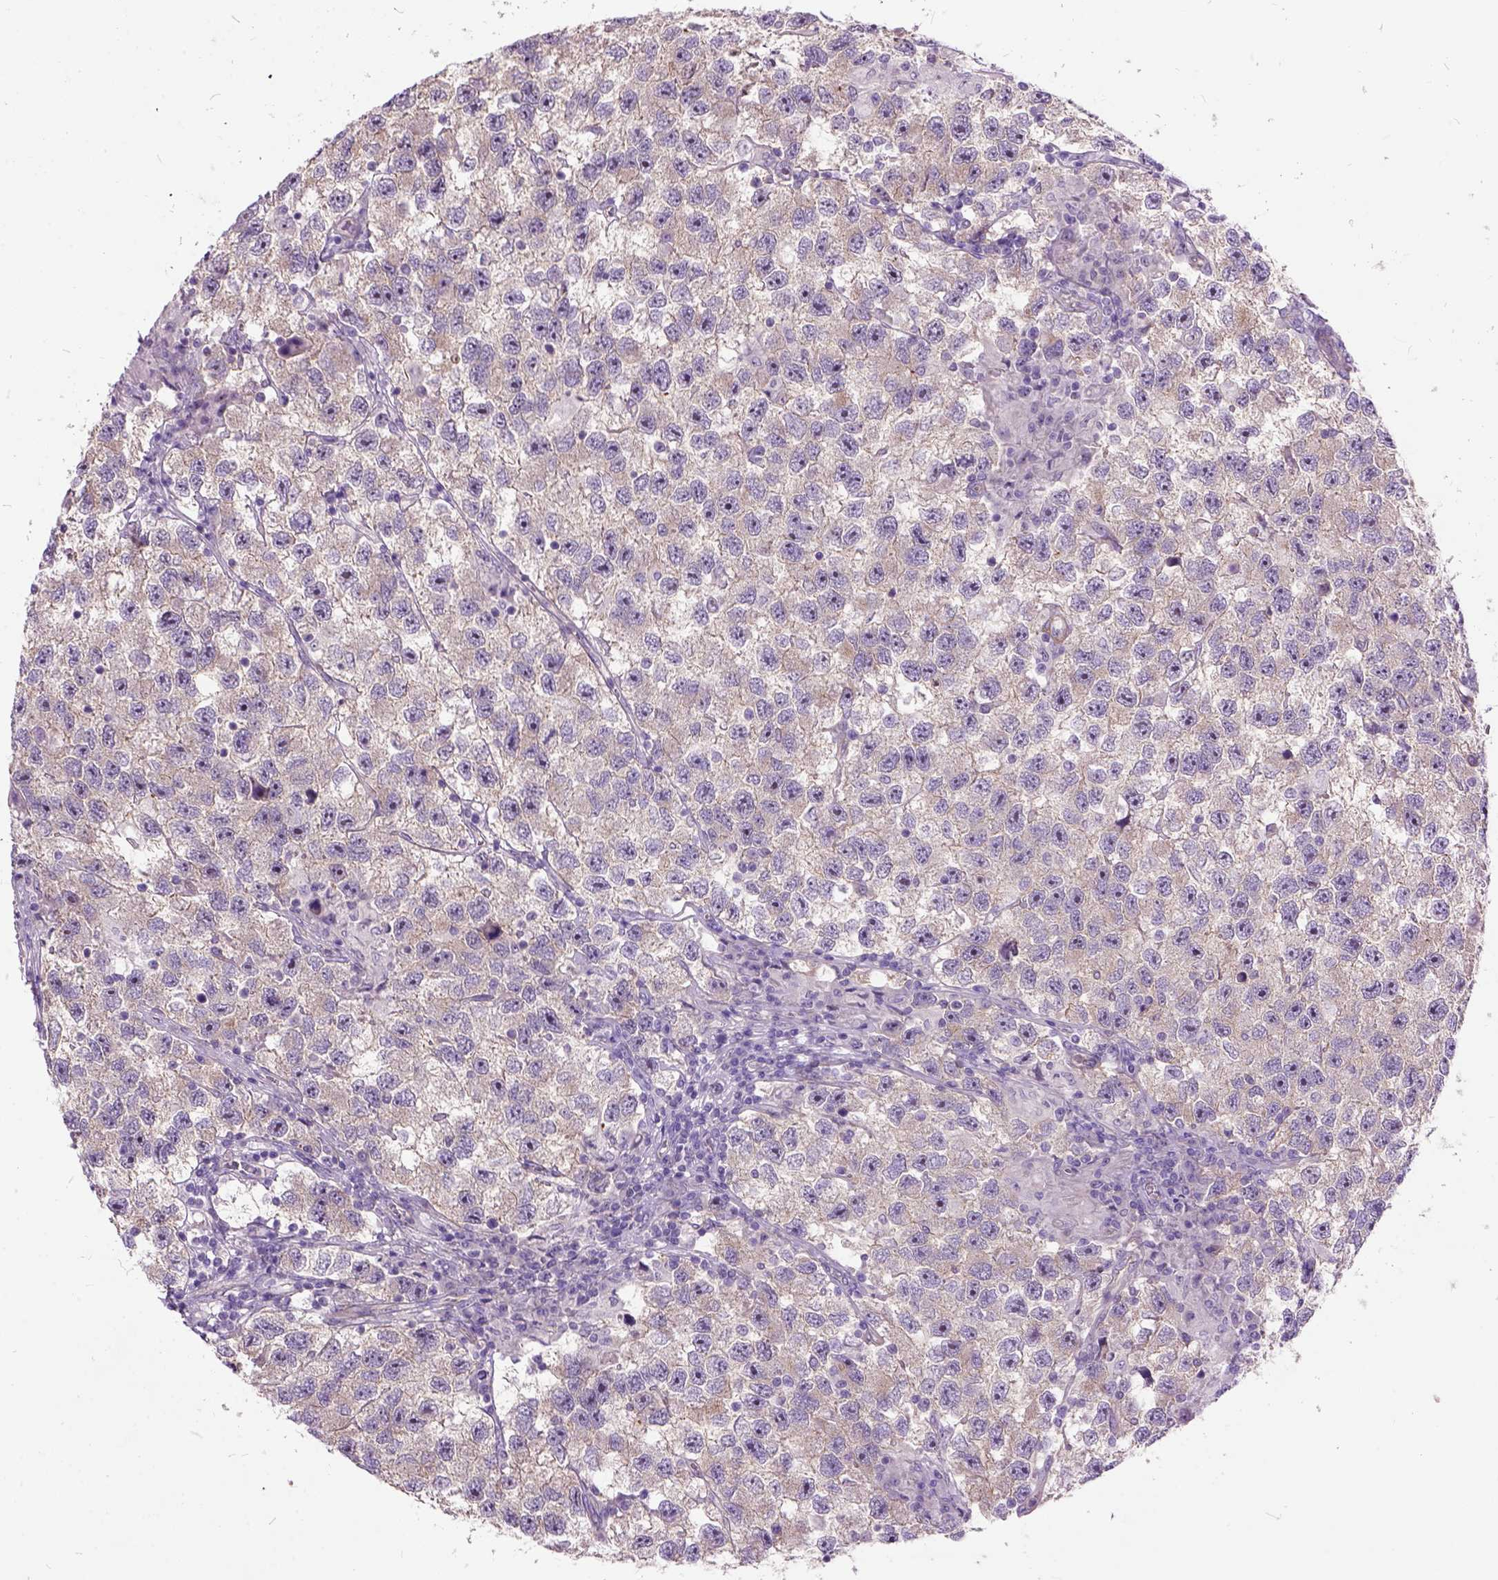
{"staining": {"intensity": "weak", "quantity": "25%-75%", "location": "cytoplasmic/membranous"}, "tissue": "testis cancer", "cell_type": "Tumor cells", "image_type": "cancer", "snomed": [{"axis": "morphology", "description": "Seminoma, NOS"}, {"axis": "topography", "description": "Testis"}], "caption": "Tumor cells demonstrate low levels of weak cytoplasmic/membranous positivity in about 25%-75% of cells in testis cancer.", "gene": "MAPT", "patient": {"sex": "male", "age": 26}}